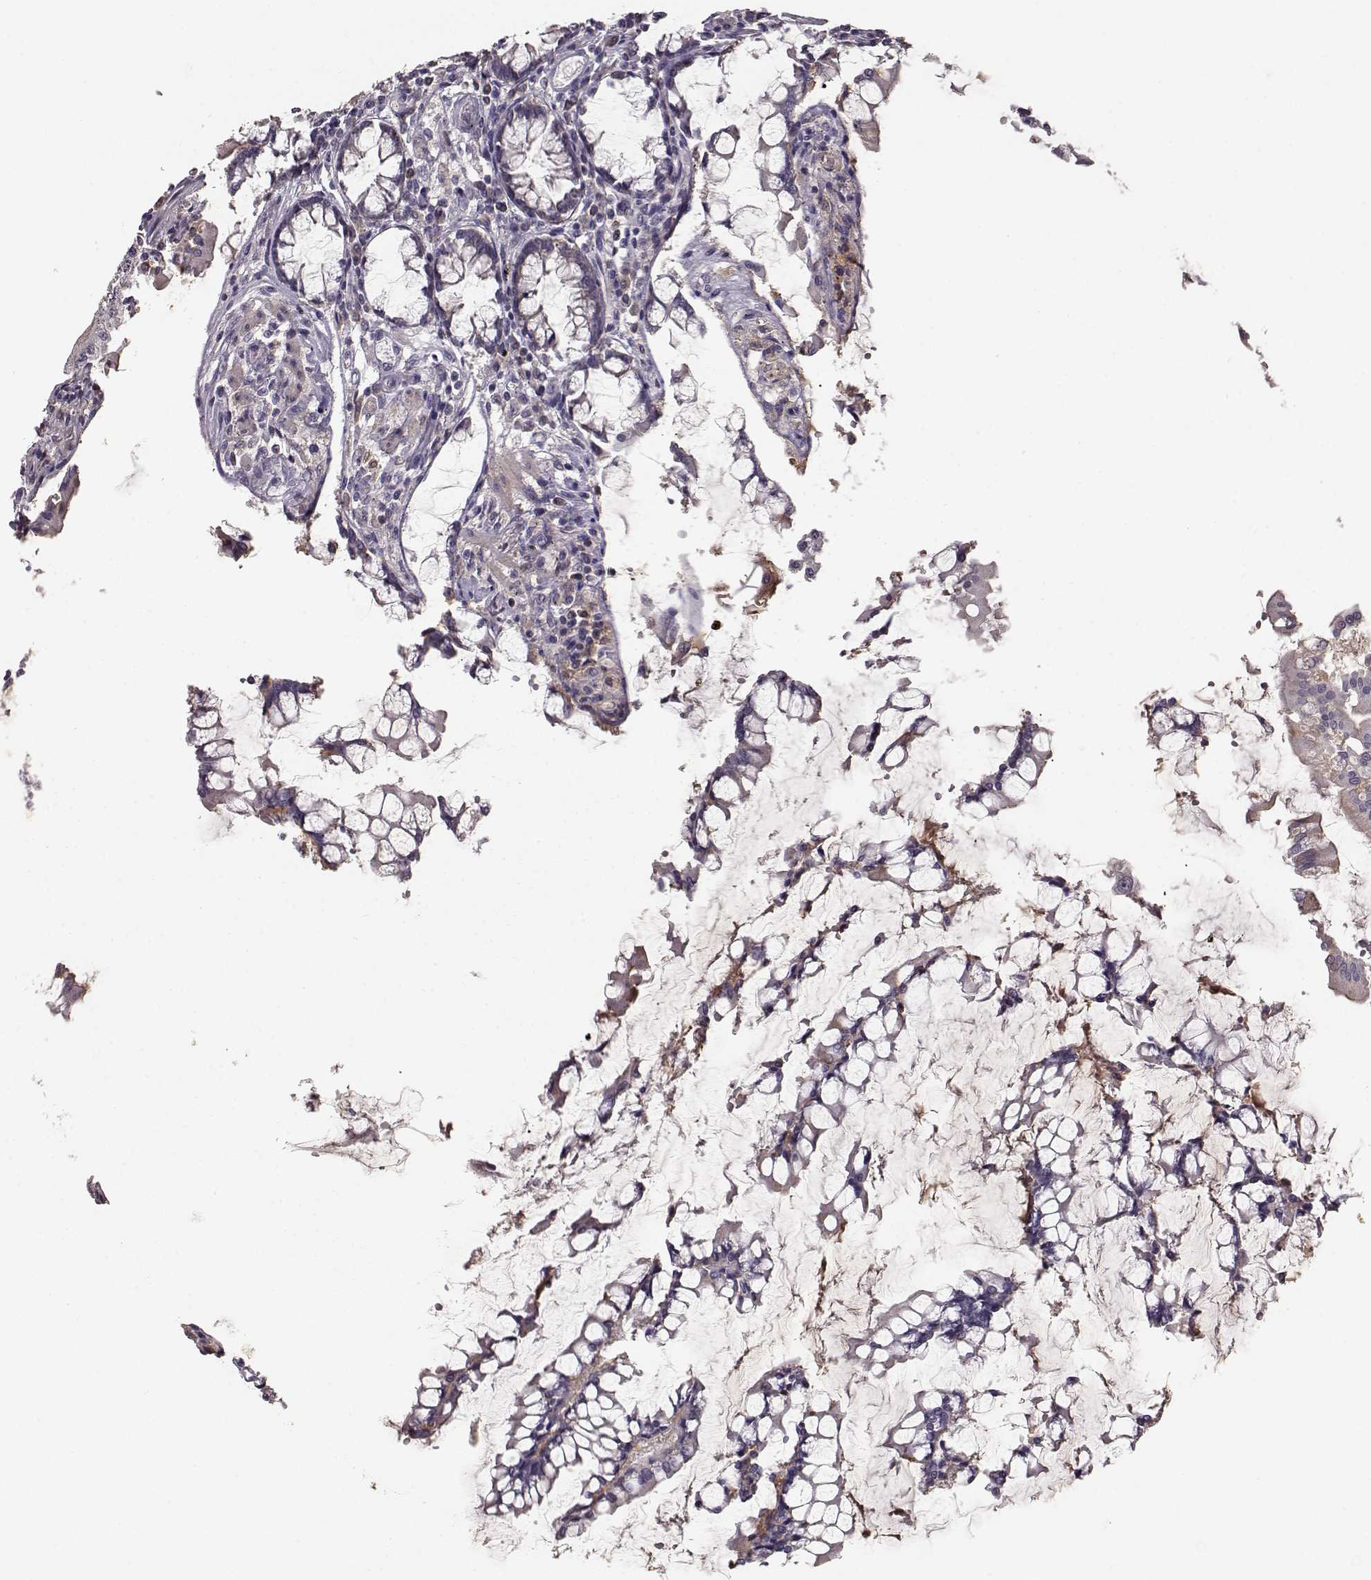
{"staining": {"intensity": "negative", "quantity": "none", "location": "none"}, "tissue": "carcinoid", "cell_type": "Tumor cells", "image_type": "cancer", "snomed": [{"axis": "morphology", "description": "Carcinoid, malignant, NOS"}, {"axis": "topography", "description": "Small intestine"}], "caption": "Immunohistochemistry (IHC) of human malignant carcinoid shows no positivity in tumor cells.", "gene": "YJEFN3", "patient": {"sex": "female", "age": 65}}